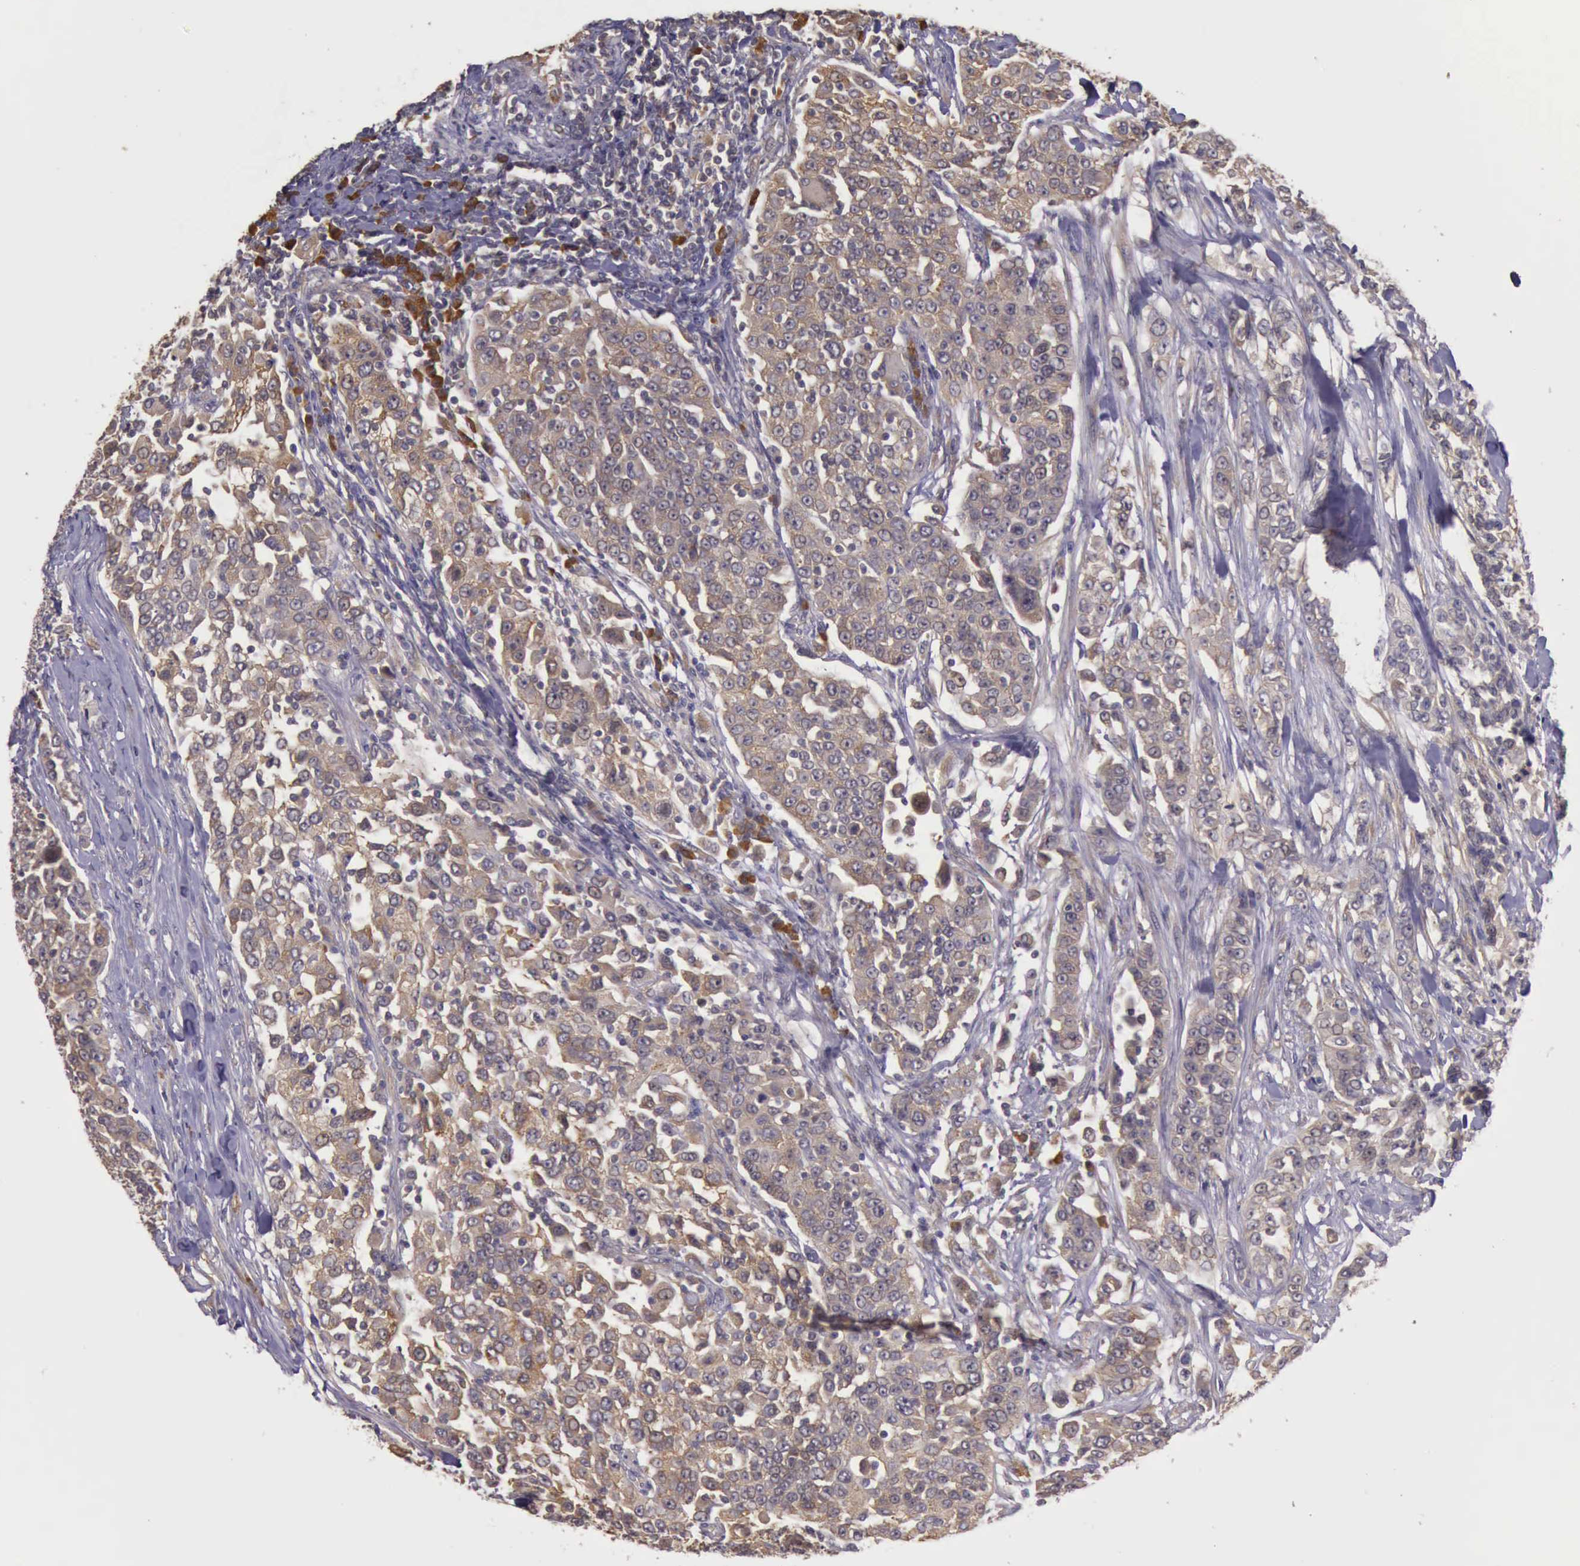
{"staining": {"intensity": "weak", "quantity": ">75%", "location": "cytoplasmic/membranous"}, "tissue": "urothelial cancer", "cell_type": "Tumor cells", "image_type": "cancer", "snomed": [{"axis": "morphology", "description": "Urothelial carcinoma, High grade"}, {"axis": "topography", "description": "Urinary bladder"}], "caption": "Immunohistochemistry histopathology image of neoplastic tissue: human high-grade urothelial carcinoma stained using immunohistochemistry displays low levels of weak protein expression localized specifically in the cytoplasmic/membranous of tumor cells, appearing as a cytoplasmic/membranous brown color.", "gene": "EIF5", "patient": {"sex": "female", "age": 80}}